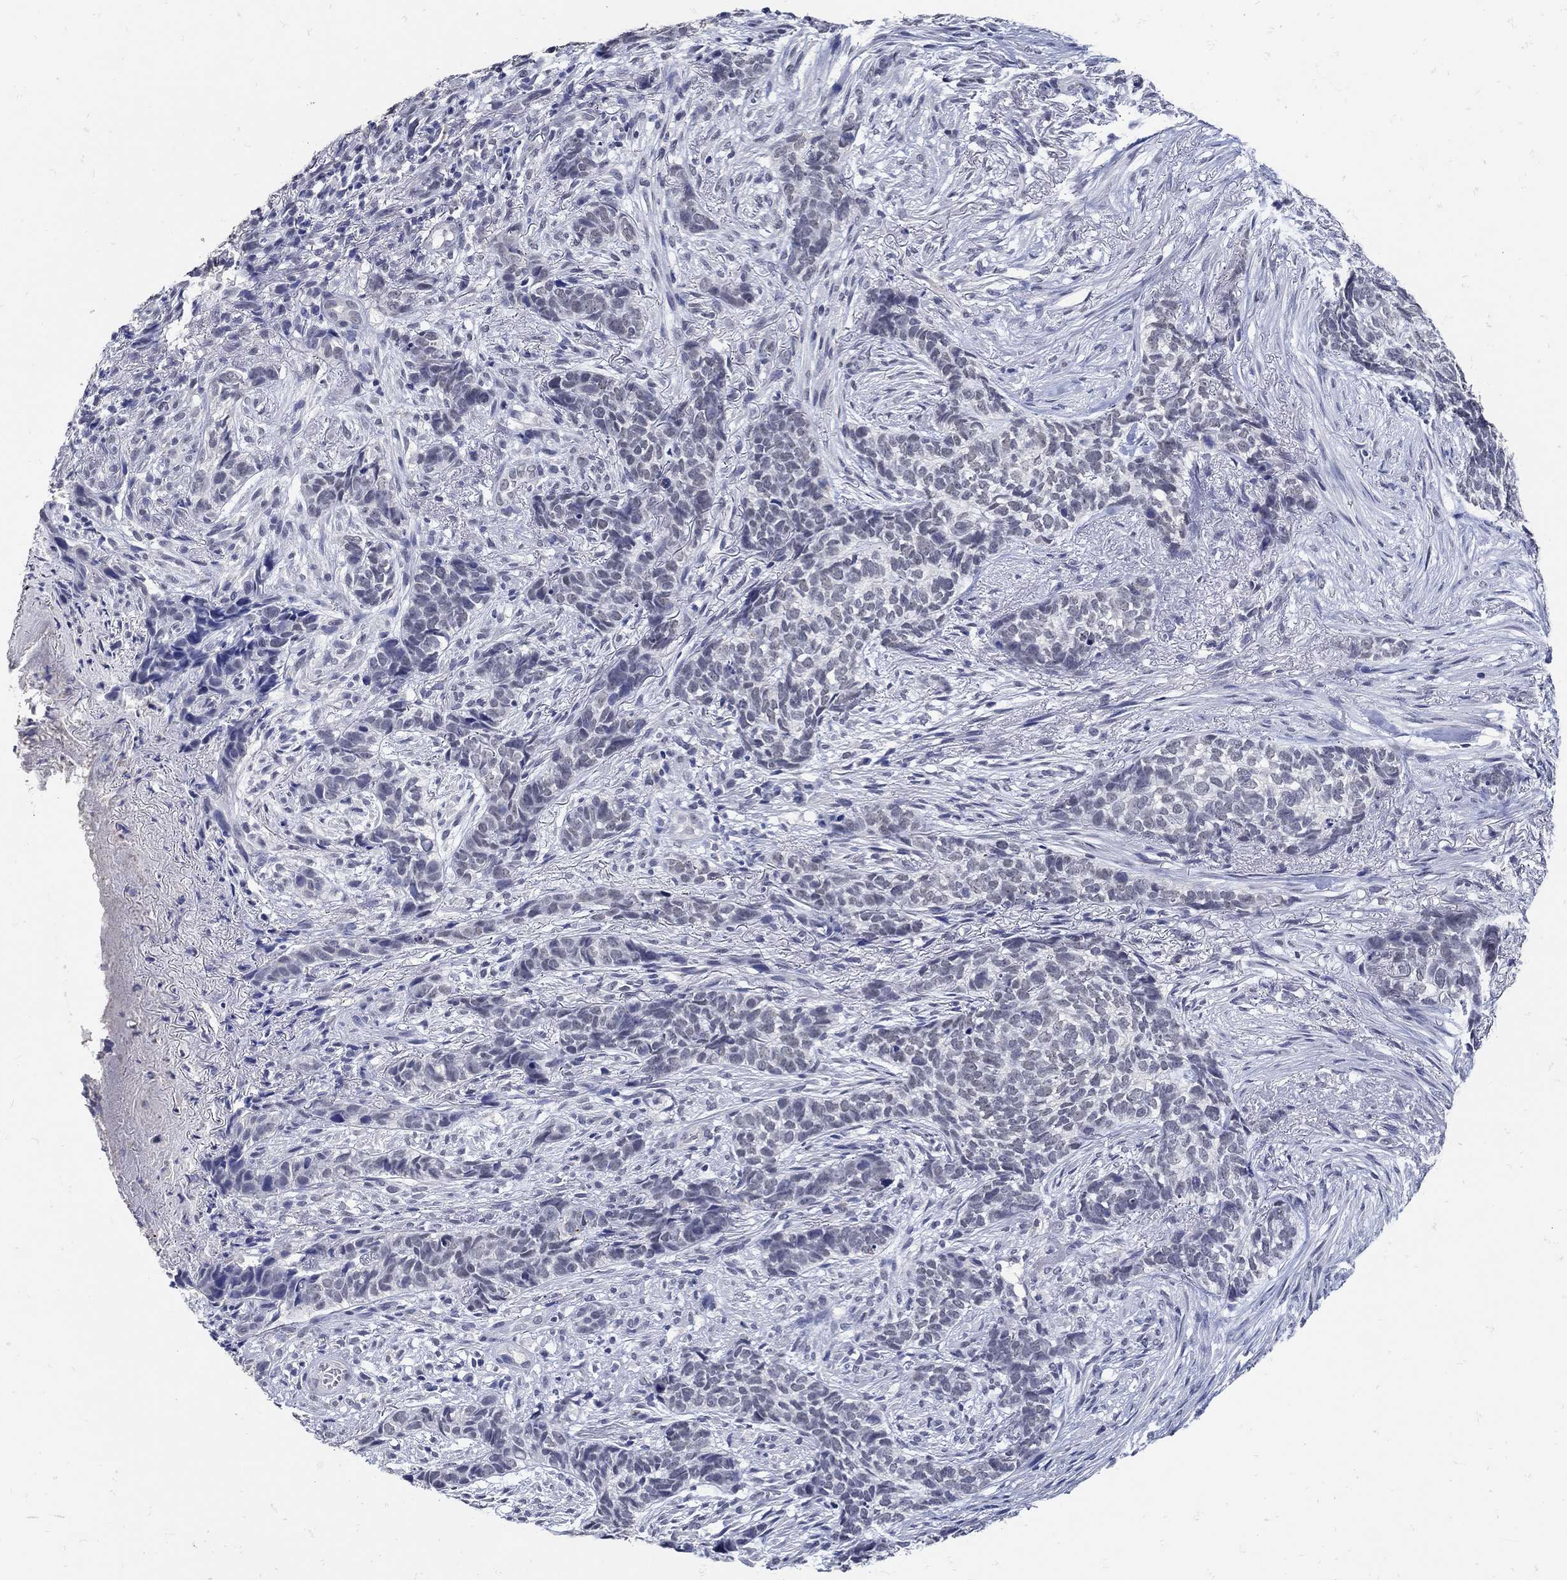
{"staining": {"intensity": "negative", "quantity": "none", "location": "none"}, "tissue": "skin cancer", "cell_type": "Tumor cells", "image_type": "cancer", "snomed": [{"axis": "morphology", "description": "Basal cell carcinoma"}, {"axis": "topography", "description": "Skin"}], "caption": "Skin cancer (basal cell carcinoma) was stained to show a protein in brown. There is no significant staining in tumor cells.", "gene": "KCNN3", "patient": {"sex": "female", "age": 69}}